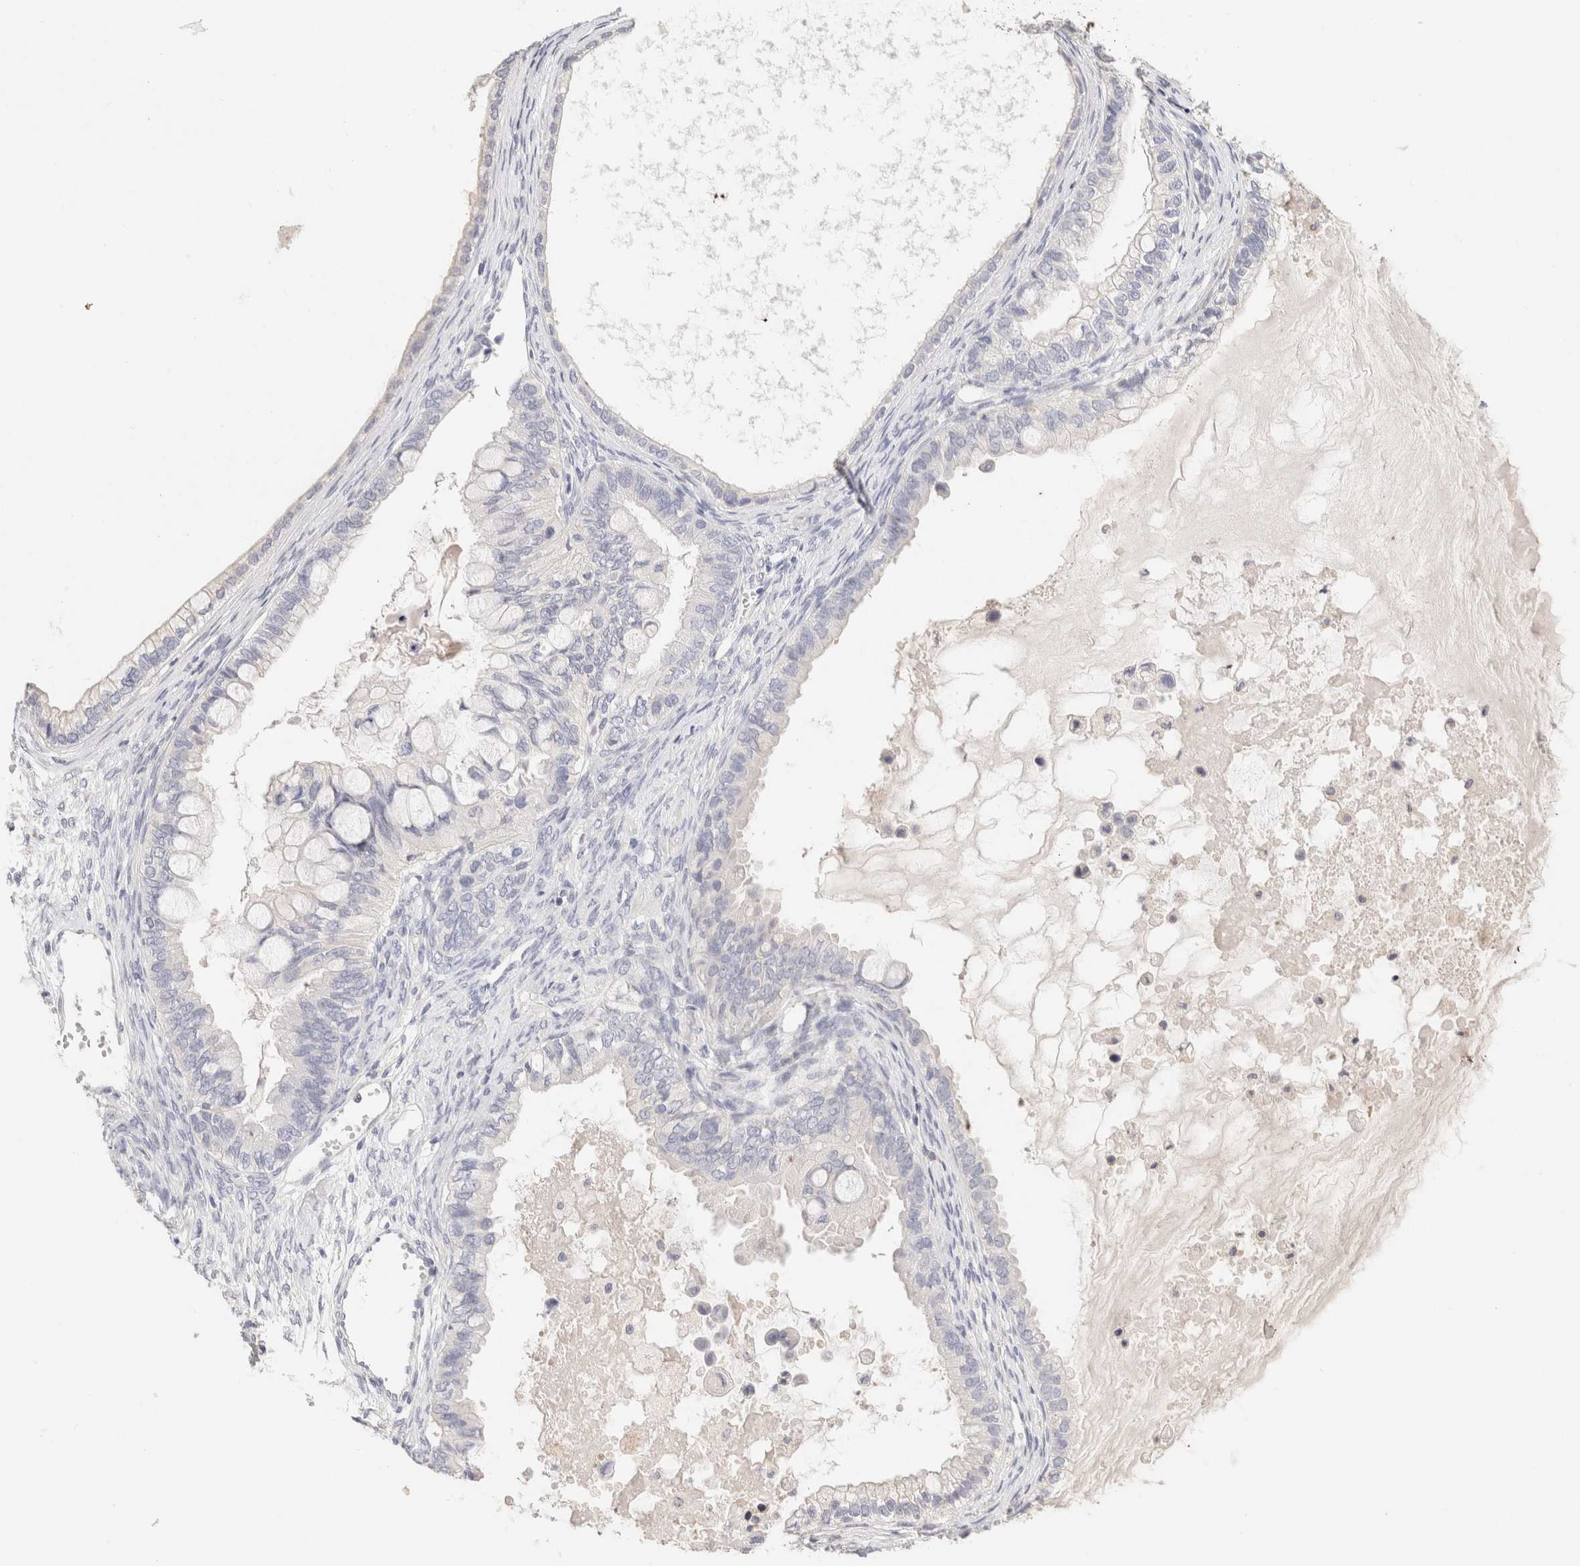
{"staining": {"intensity": "negative", "quantity": "none", "location": "none"}, "tissue": "ovarian cancer", "cell_type": "Tumor cells", "image_type": "cancer", "snomed": [{"axis": "morphology", "description": "Cystadenocarcinoma, mucinous, NOS"}, {"axis": "topography", "description": "Ovary"}], "caption": "Immunohistochemical staining of ovarian mucinous cystadenocarcinoma reveals no significant positivity in tumor cells.", "gene": "SCGB2A2", "patient": {"sex": "female", "age": 80}}